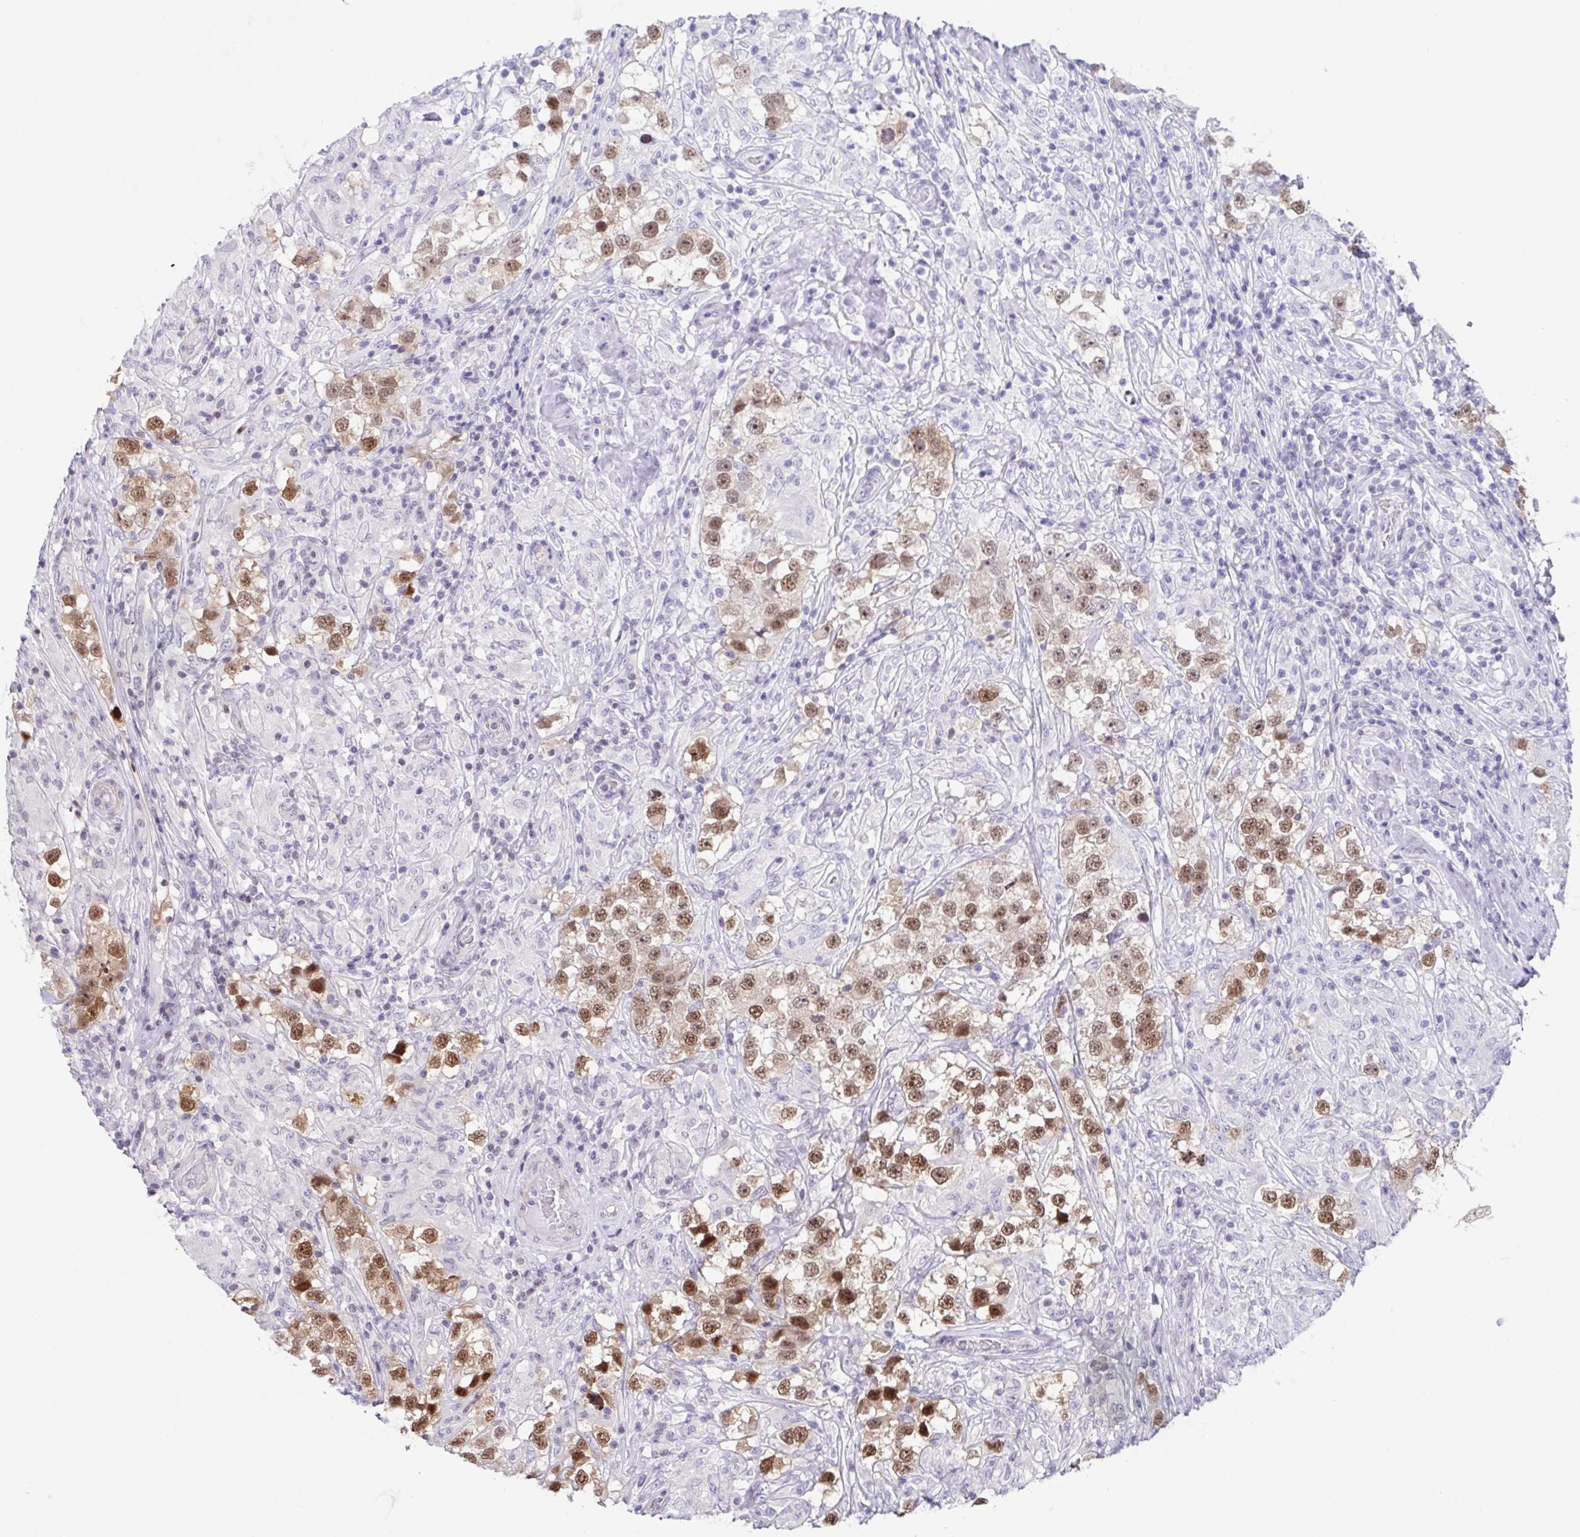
{"staining": {"intensity": "moderate", "quantity": ">75%", "location": "nuclear"}, "tissue": "testis cancer", "cell_type": "Tumor cells", "image_type": "cancer", "snomed": [{"axis": "morphology", "description": "Seminoma, NOS"}, {"axis": "topography", "description": "Testis"}], "caption": "Immunohistochemistry (DAB) staining of seminoma (testis) displays moderate nuclear protein staining in approximately >75% of tumor cells.", "gene": "DNAJB1", "patient": {"sex": "male", "age": 46}}